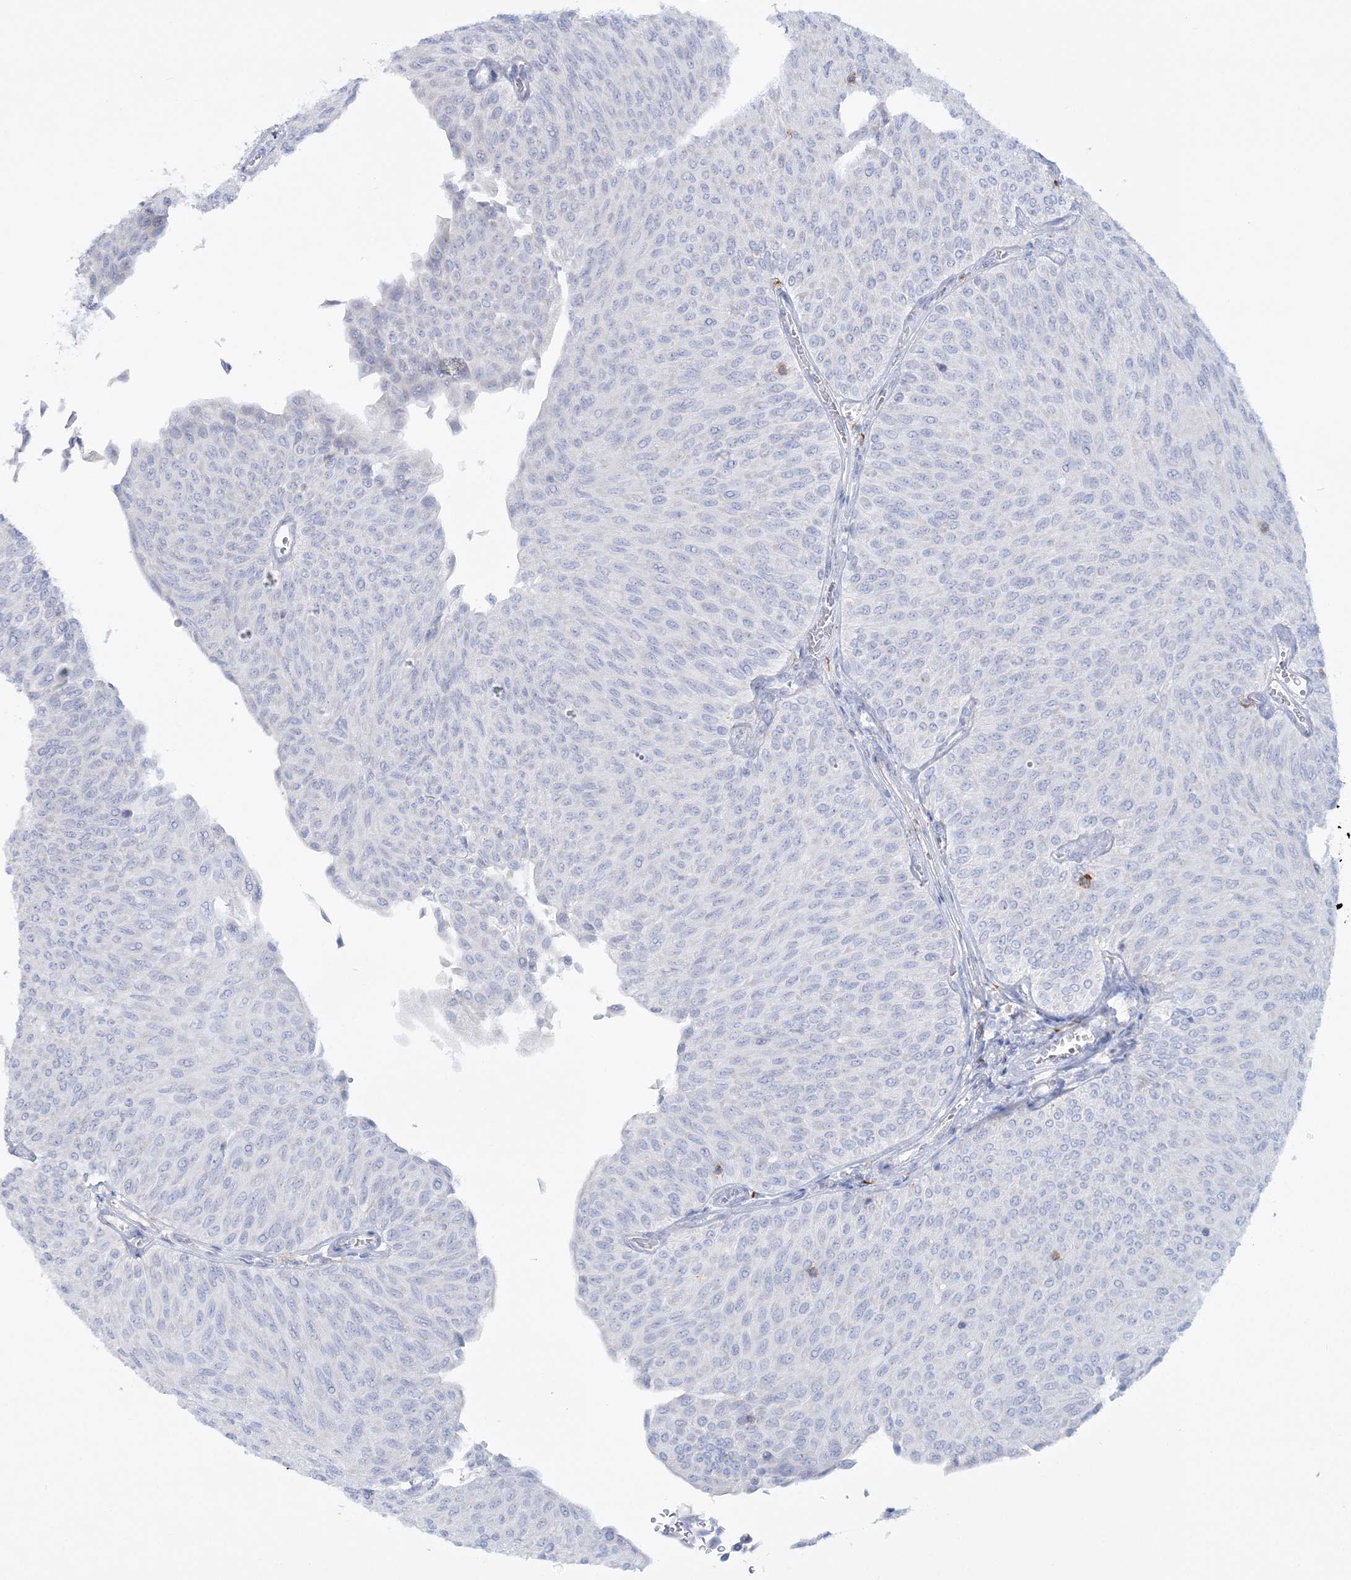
{"staining": {"intensity": "negative", "quantity": "none", "location": "none"}, "tissue": "urothelial cancer", "cell_type": "Tumor cells", "image_type": "cancer", "snomed": [{"axis": "morphology", "description": "Urothelial carcinoma, Low grade"}, {"axis": "topography", "description": "Urinary bladder"}], "caption": "Immunohistochemistry (IHC) micrograph of neoplastic tissue: human low-grade urothelial carcinoma stained with DAB exhibits no significant protein expression in tumor cells.", "gene": "WDSUB1", "patient": {"sex": "male", "age": 78}}